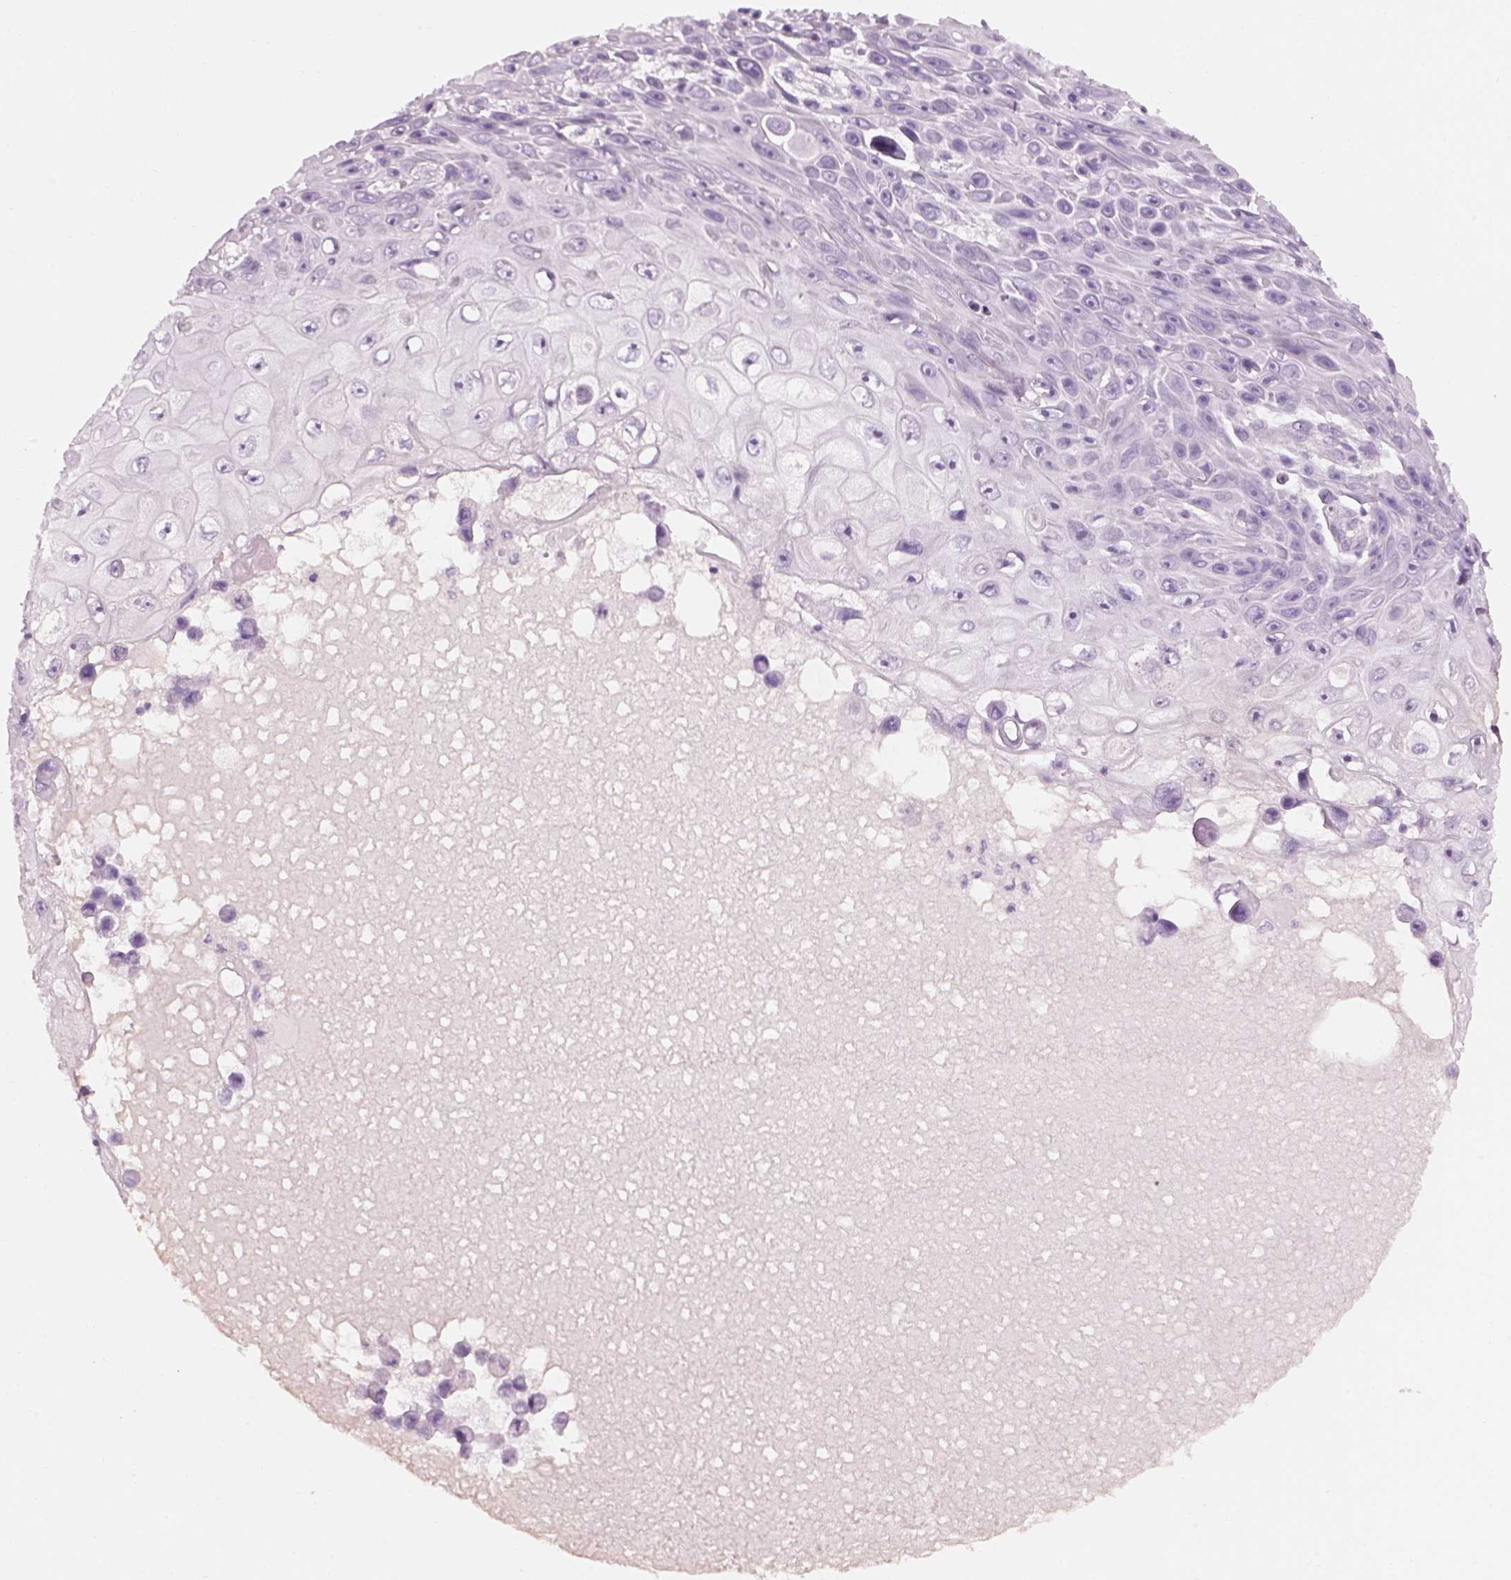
{"staining": {"intensity": "negative", "quantity": "none", "location": "none"}, "tissue": "skin cancer", "cell_type": "Tumor cells", "image_type": "cancer", "snomed": [{"axis": "morphology", "description": "Squamous cell carcinoma, NOS"}, {"axis": "topography", "description": "Skin"}], "caption": "There is no significant staining in tumor cells of squamous cell carcinoma (skin). (DAB (3,3'-diaminobenzidine) immunohistochemistry (IHC) visualized using brightfield microscopy, high magnification).", "gene": "GAS2L2", "patient": {"sex": "male", "age": 82}}